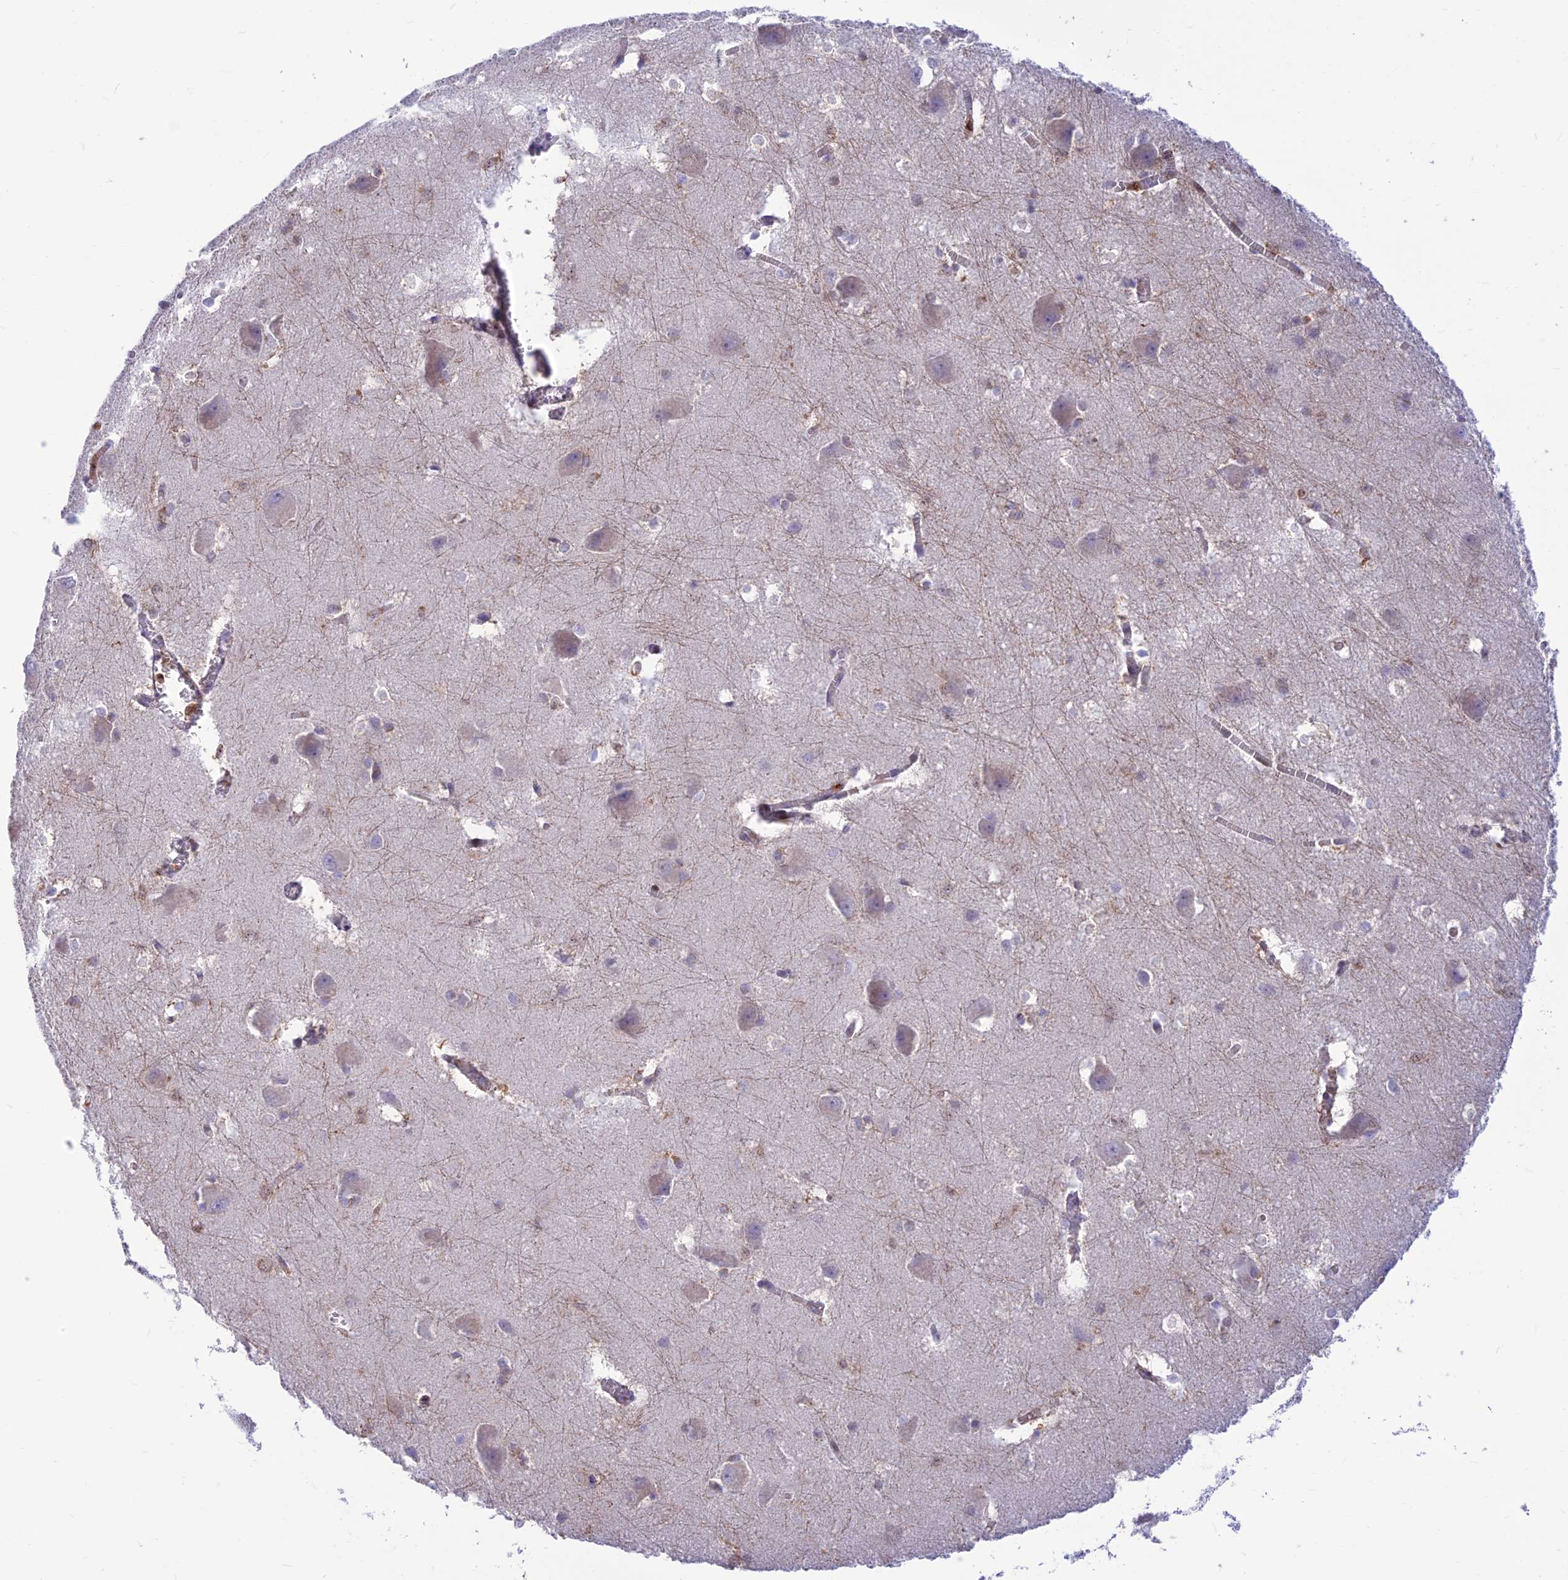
{"staining": {"intensity": "negative", "quantity": "none", "location": "none"}, "tissue": "caudate", "cell_type": "Glial cells", "image_type": "normal", "snomed": [{"axis": "morphology", "description": "Normal tissue, NOS"}, {"axis": "topography", "description": "Lateral ventricle wall"}], "caption": "Caudate stained for a protein using immunohistochemistry (IHC) demonstrates no positivity glial cells.", "gene": "FAM186B", "patient": {"sex": "male", "age": 37}}